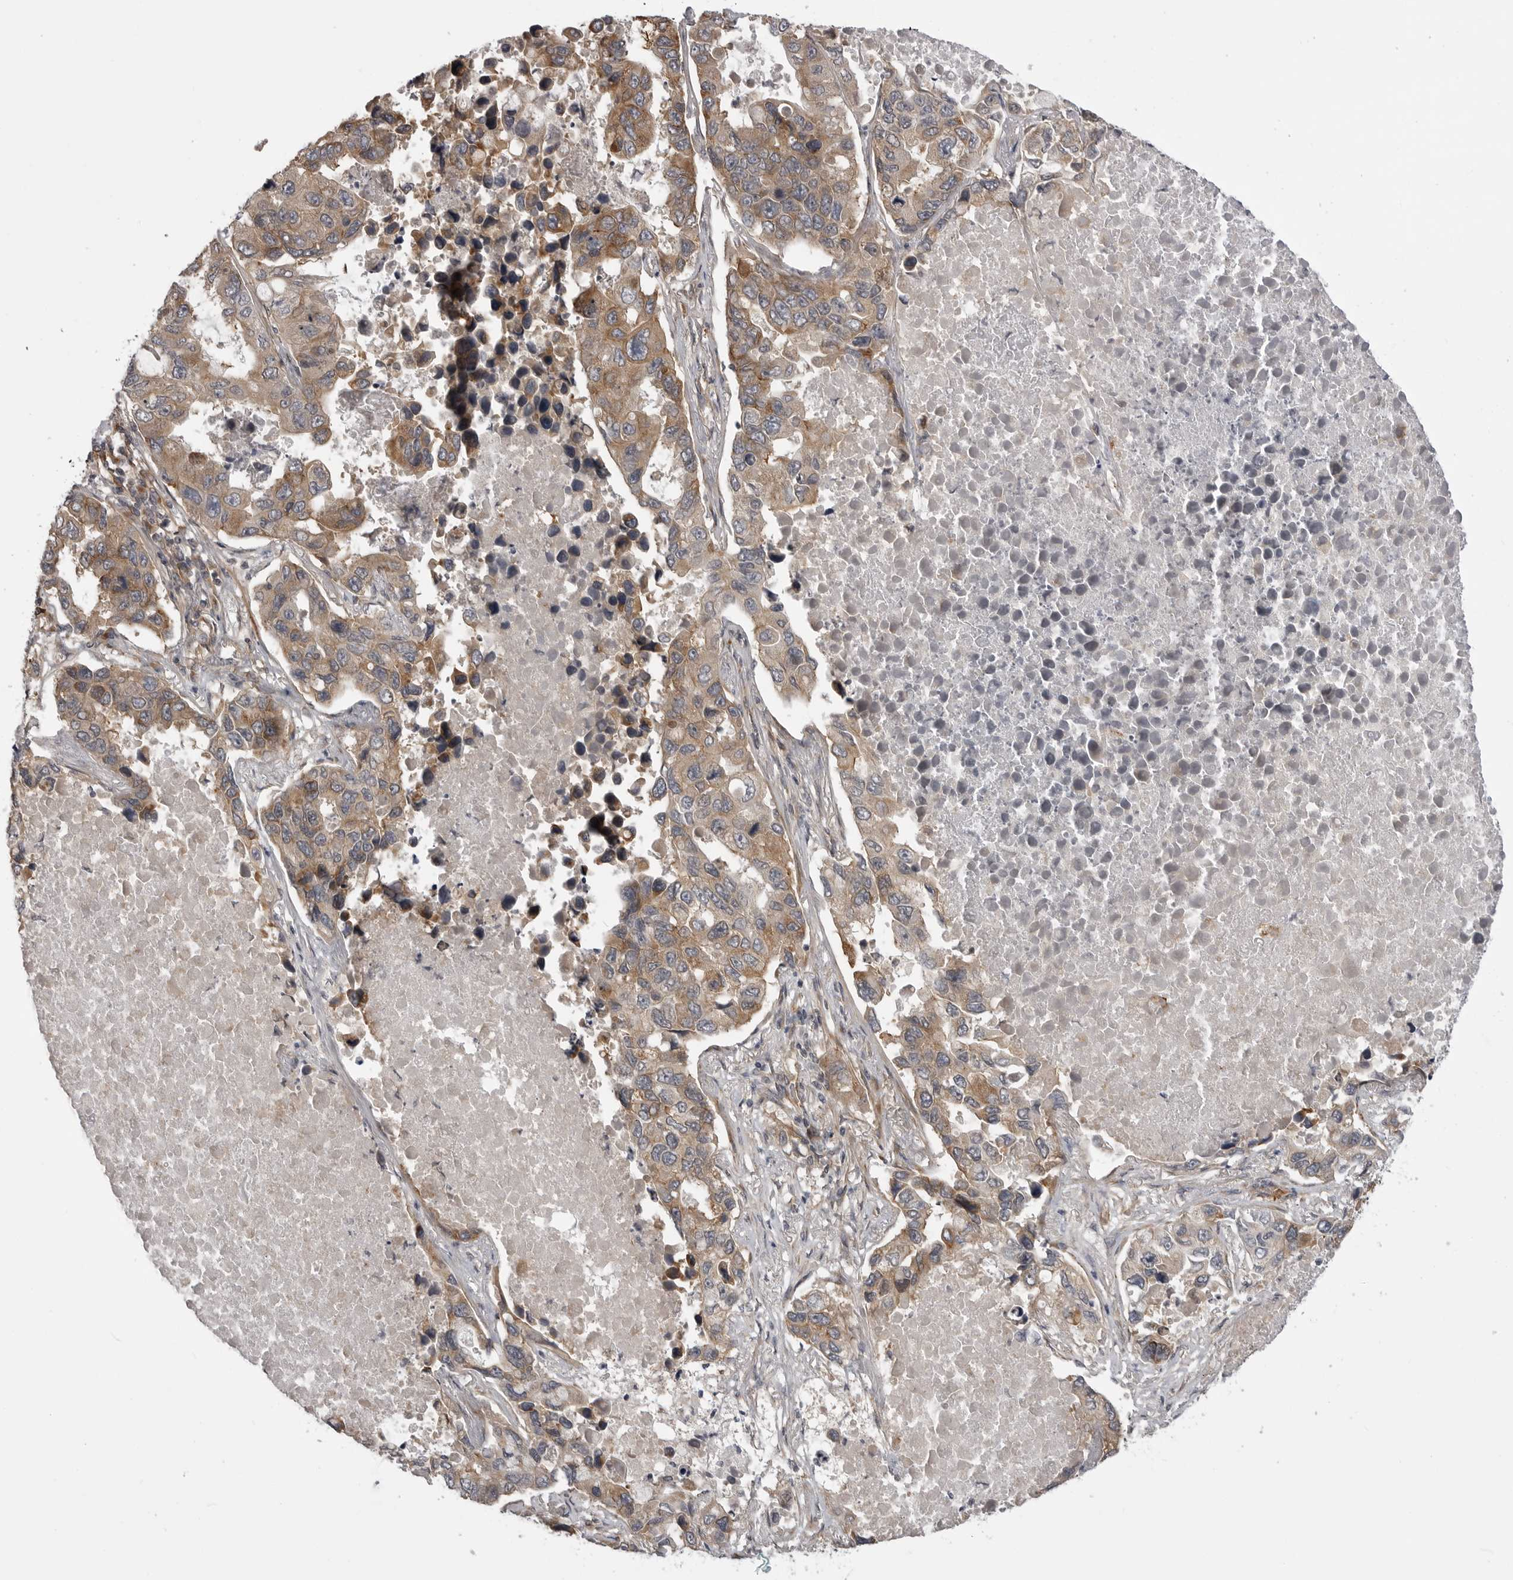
{"staining": {"intensity": "moderate", "quantity": ">75%", "location": "cytoplasmic/membranous"}, "tissue": "lung cancer", "cell_type": "Tumor cells", "image_type": "cancer", "snomed": [{"axis": "morphology", "description": "Adenocarcinoma, NOS"}, {"axis": "topography", "description": "Lung"}], "caption": "Protein staining of adenocarcinoma (lung) tissue shows moderate cytoplasmic/membranous expression in approximately >75% of tumor cells.", "gene": "LRRC45", "patient": {"sex": "male", "age": 64}}